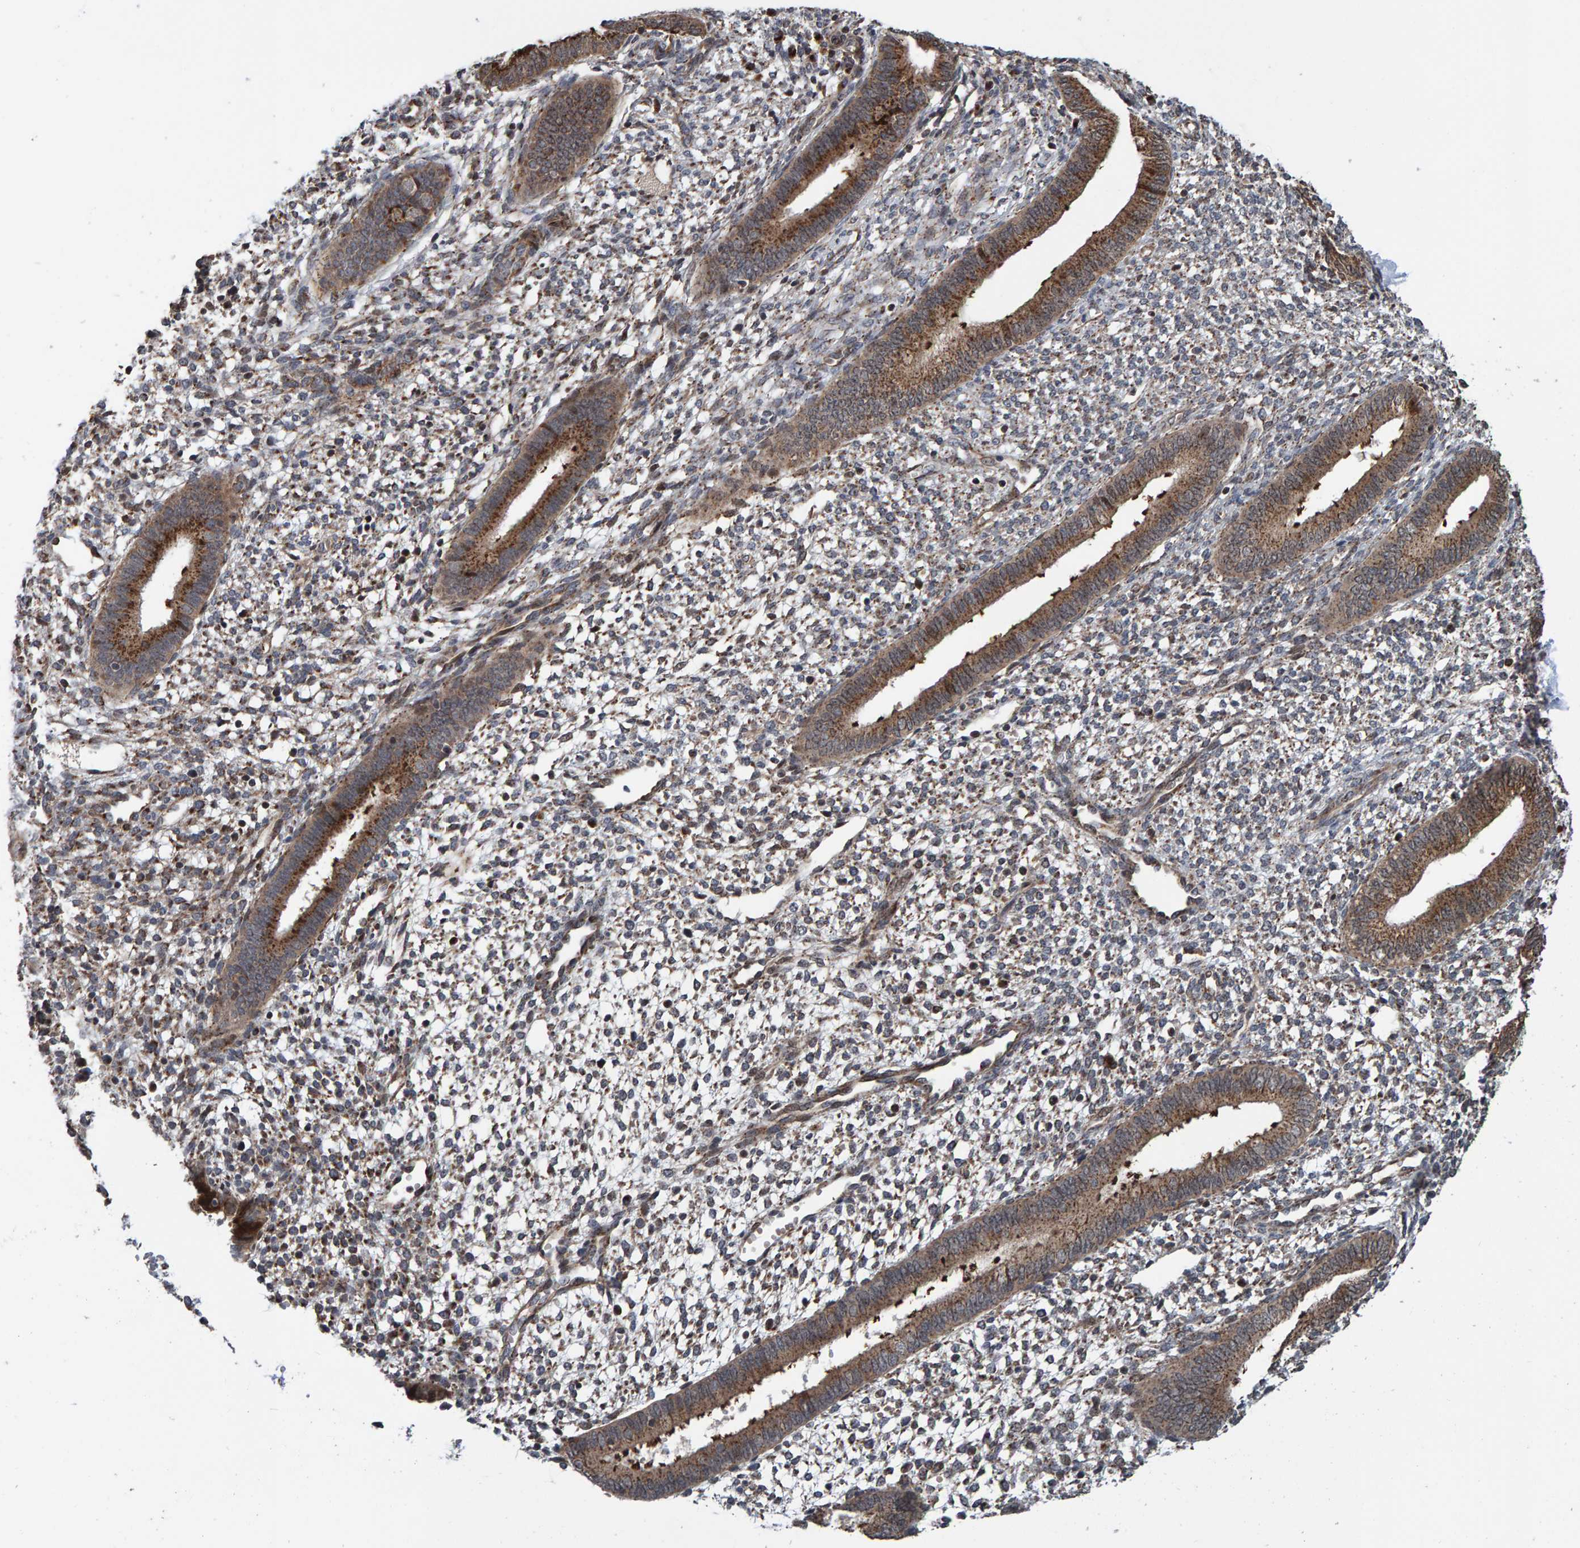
{"staining": {"intensity": "weak", "quantity": "25%-75%", "location": "cytoplasmic/membranous"}, "tissue": "endometrium", "cell_type": "Cells in endometrial stroma", "image_type": "normal", "snomed": [{"axis": "morphology", "description": "Normal tissue, NOS"}, {"axis": "topography", "description": "Endometrium"}], "caption": "Endometrium stained with DAB (3,3'-diaminobenzidine) immunohistochemistry (IHC) shows low levels of weak cytoplasmic/membranous positivity in approximately 25%-75% of cells in endometrial stroma.", "gene": "CCDC25", "patient": {"sex": "female", "age": 46}}